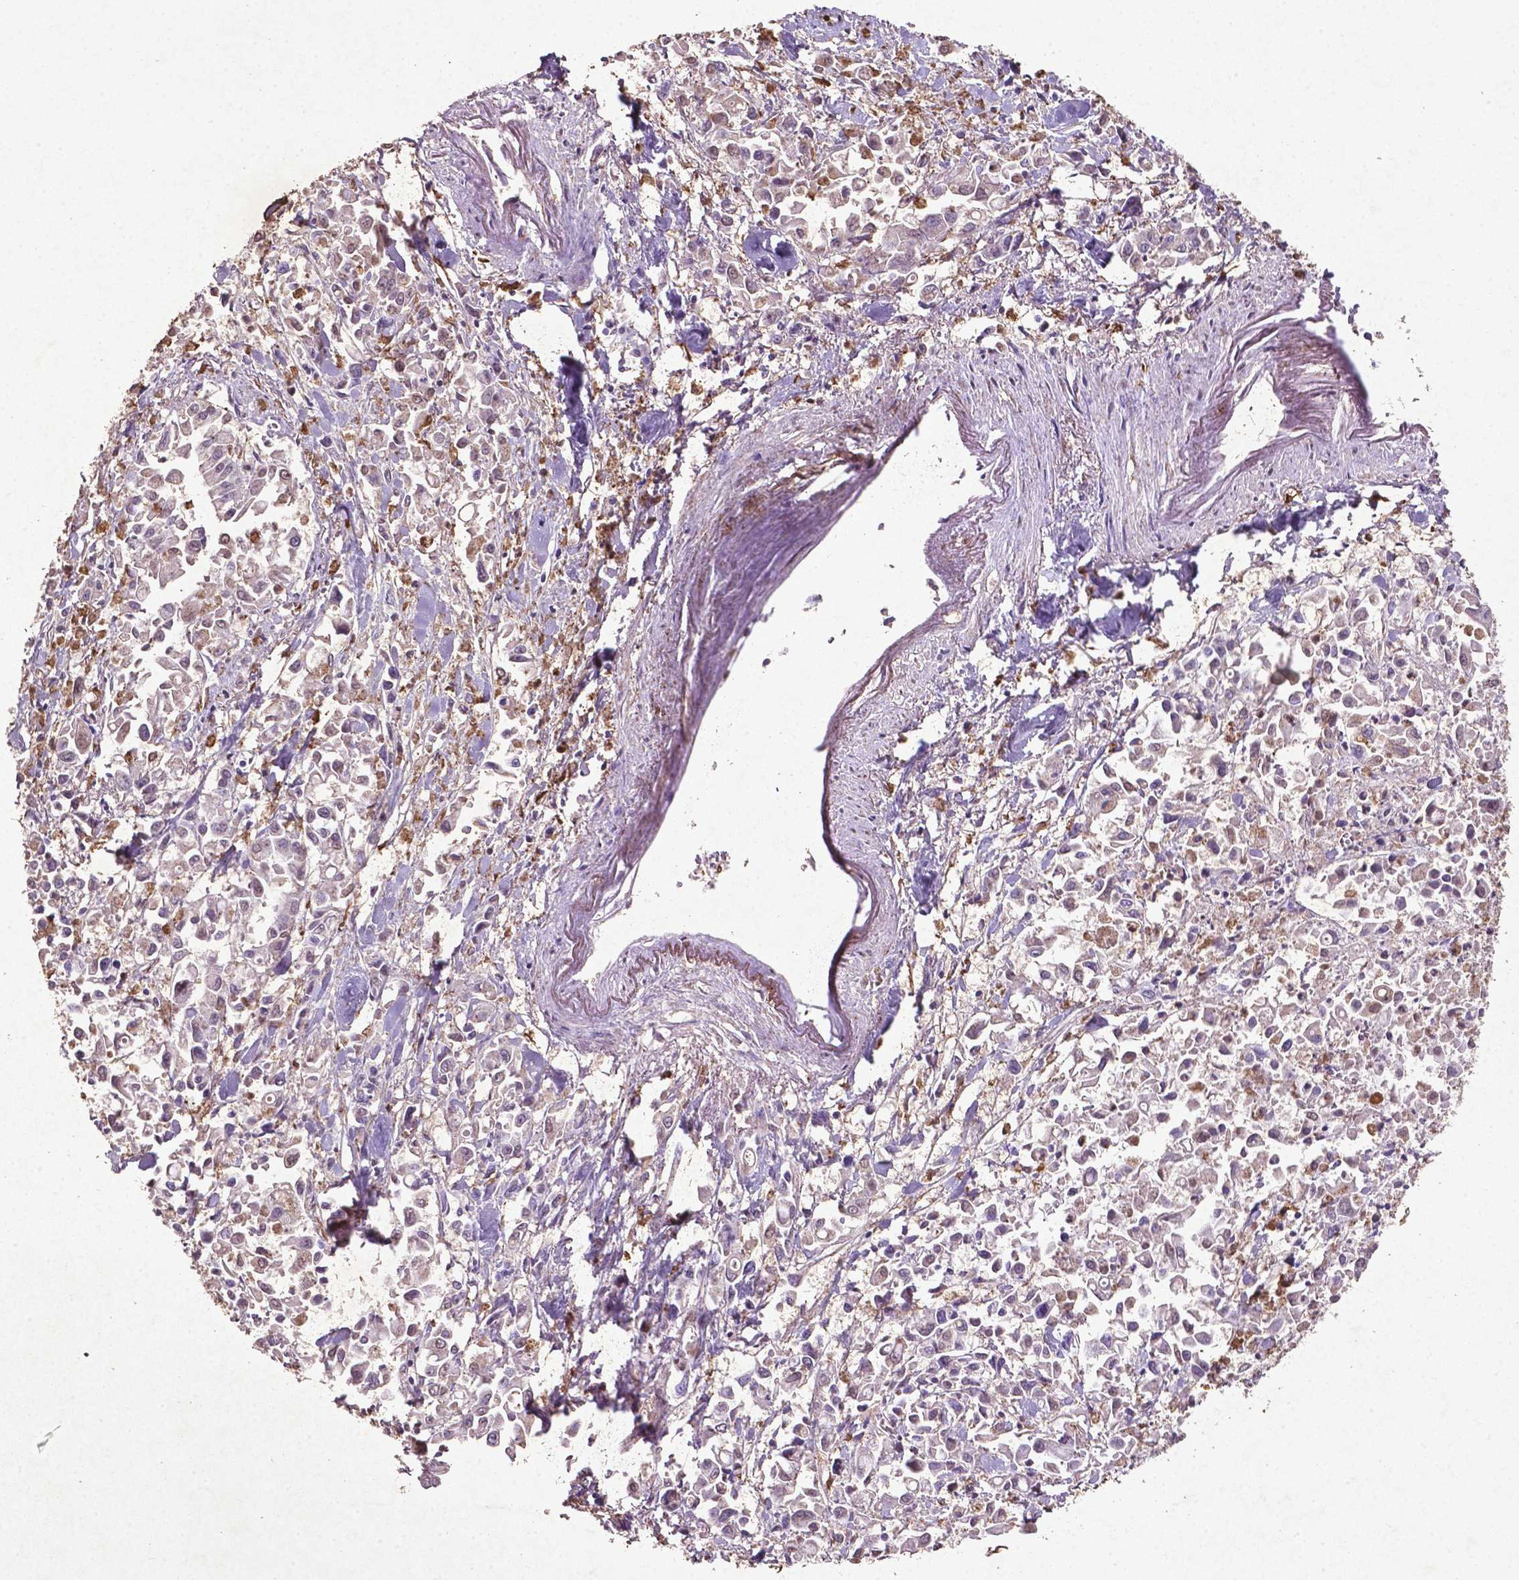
{"staining": {"intensity": "weak", "quantity": "<25%", "location": "cytoplasmic/membranous"}, "tissue": "pancreatic cancer", "cell_type": "Tumor cells", "image_type": "cancer", "snomed": [{"axis": "morphology", "description": "Adenocarcinoma, NOS"}, {"axis": "topography", "description": "Pancreas"}], "caption": "Tumor cells show no significant staining in pancreatic adenocarcinoma.", "gene": "MTOR", "patient": {"sex": "female", "age": 83}}